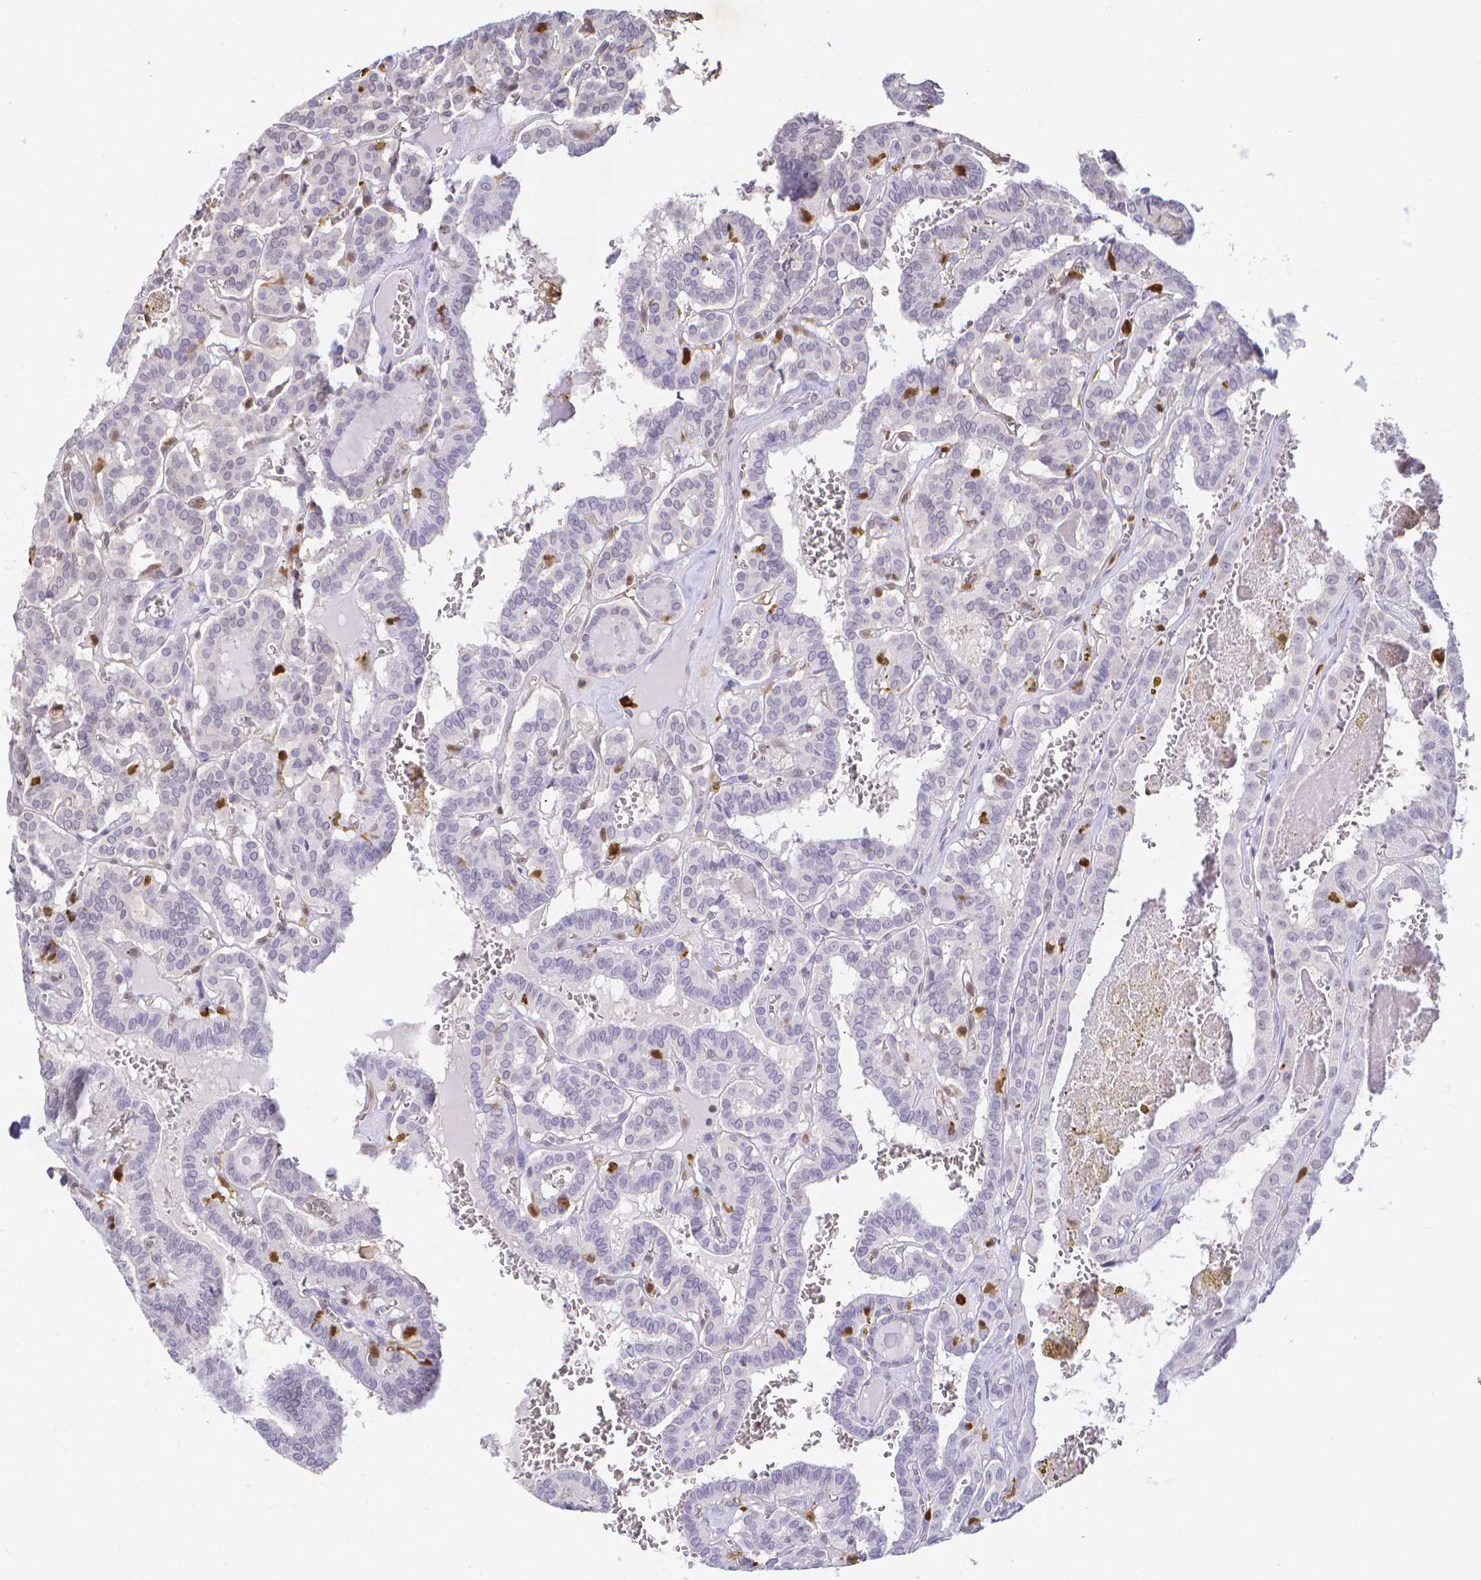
{"staining": {"intensity": "negative", "quantity": "none", "location": "none"}, "tissue": "thyroid cancer", "cell_type": "Tumor cells", "image_type": "cancer", "snomed": [{"axis": "morphology", "description": "Papillary adenocarcinoma, NOS"}, {"axis": "topography", "description": "Thyroid gland"}], "caption": "Photomicrograph shows no significant protein expression in tumor cells of thyroid papillary adenocarcinoma.", "gene": "COTL1", "patient": {"sex": "female", "age": 21}}